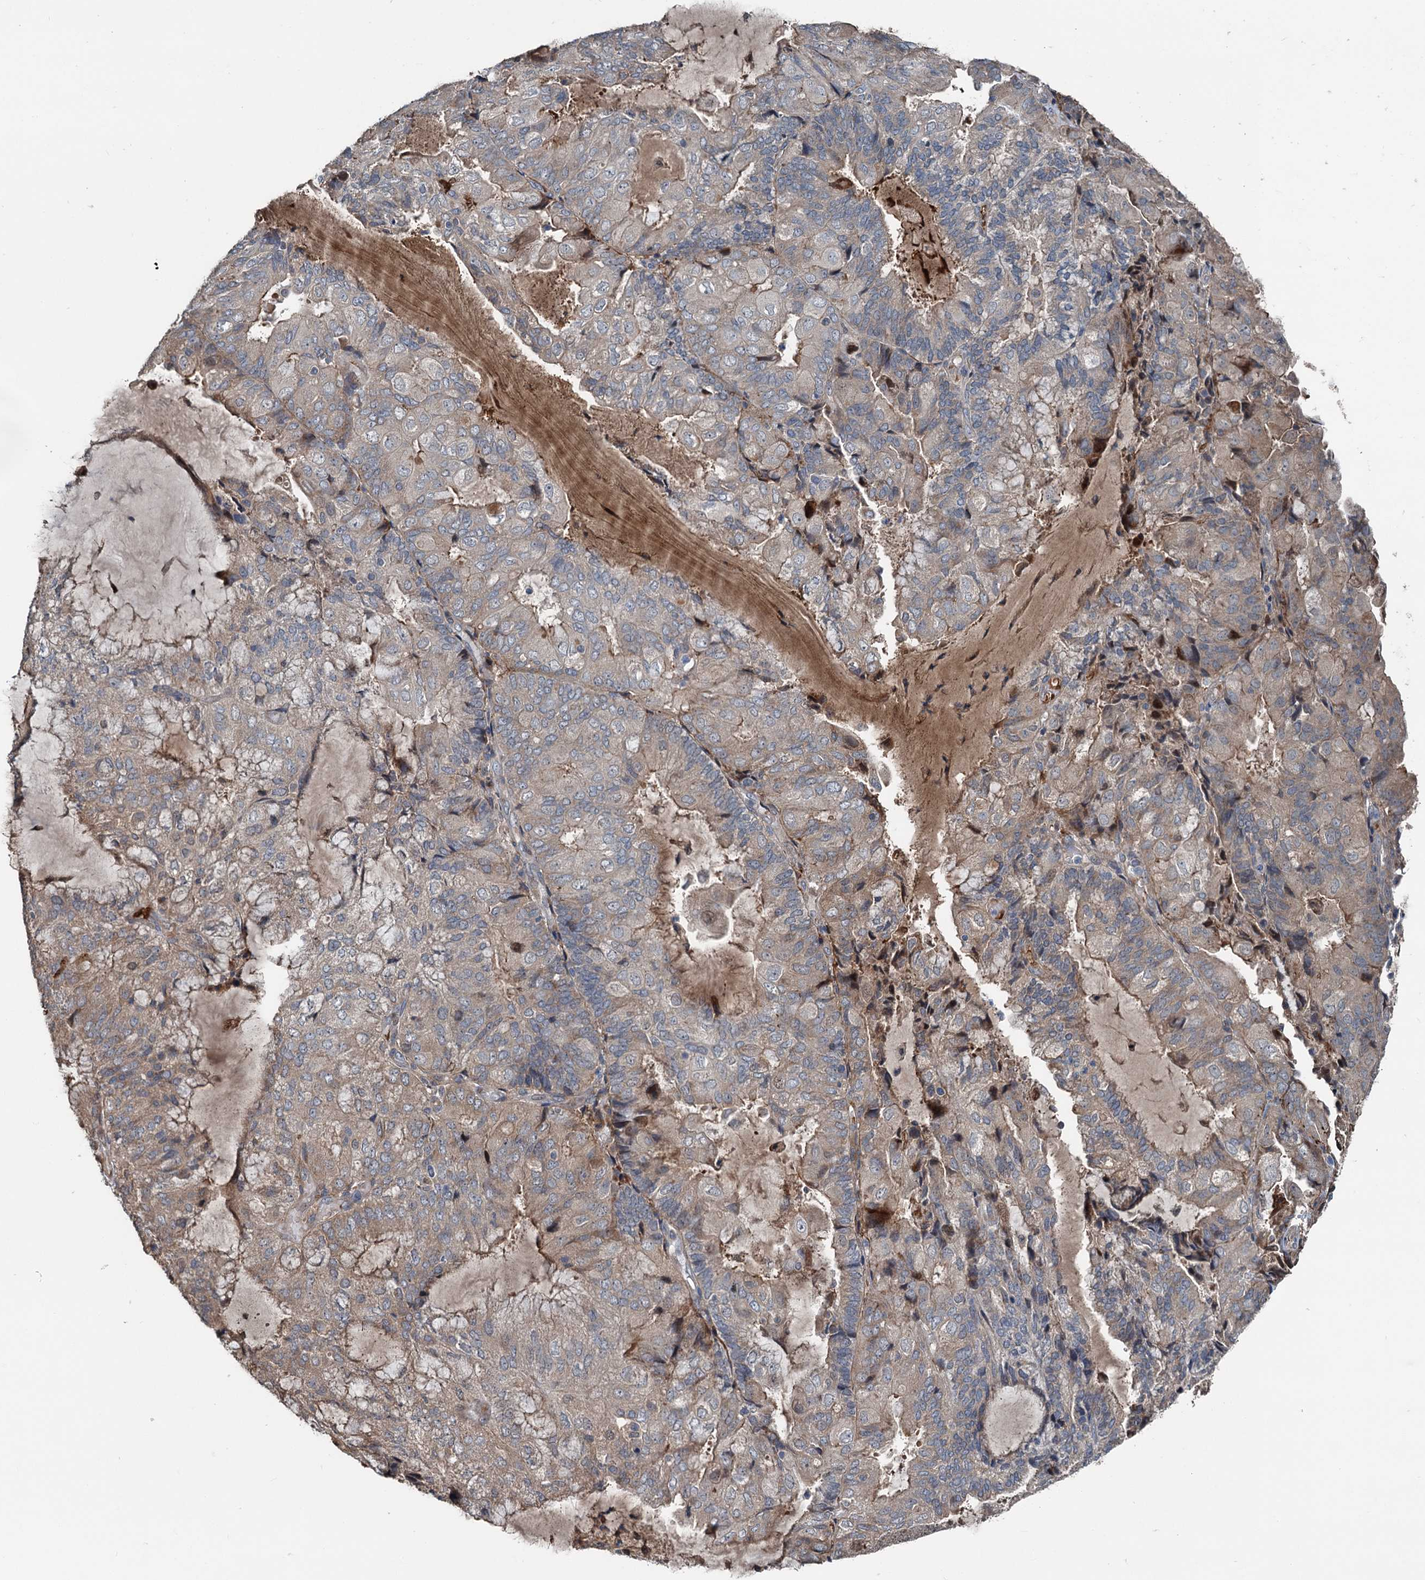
{"staining": {"intensity": "moderate", "quantity": "<25%", "location": "cytoplasmic/membranous"}, "tissue": "endometrial cancer", "cell_type": "Tumor cells", "image_type": "cancer", "snomed": [{"axis": "morphology", "description": "Adenocarcinoma, NOS"}, {"axis": "topography", "description": "Endometrium"}], "caption": "The image exhibits immunohistochemical staining of endometrial adenocarcinoma. There is moderate cytoplasmic/membranous staining is present in about <25% of tumor cells.", "gene": "TEDC1", "patient": {"sex": "female", "age": 81}}